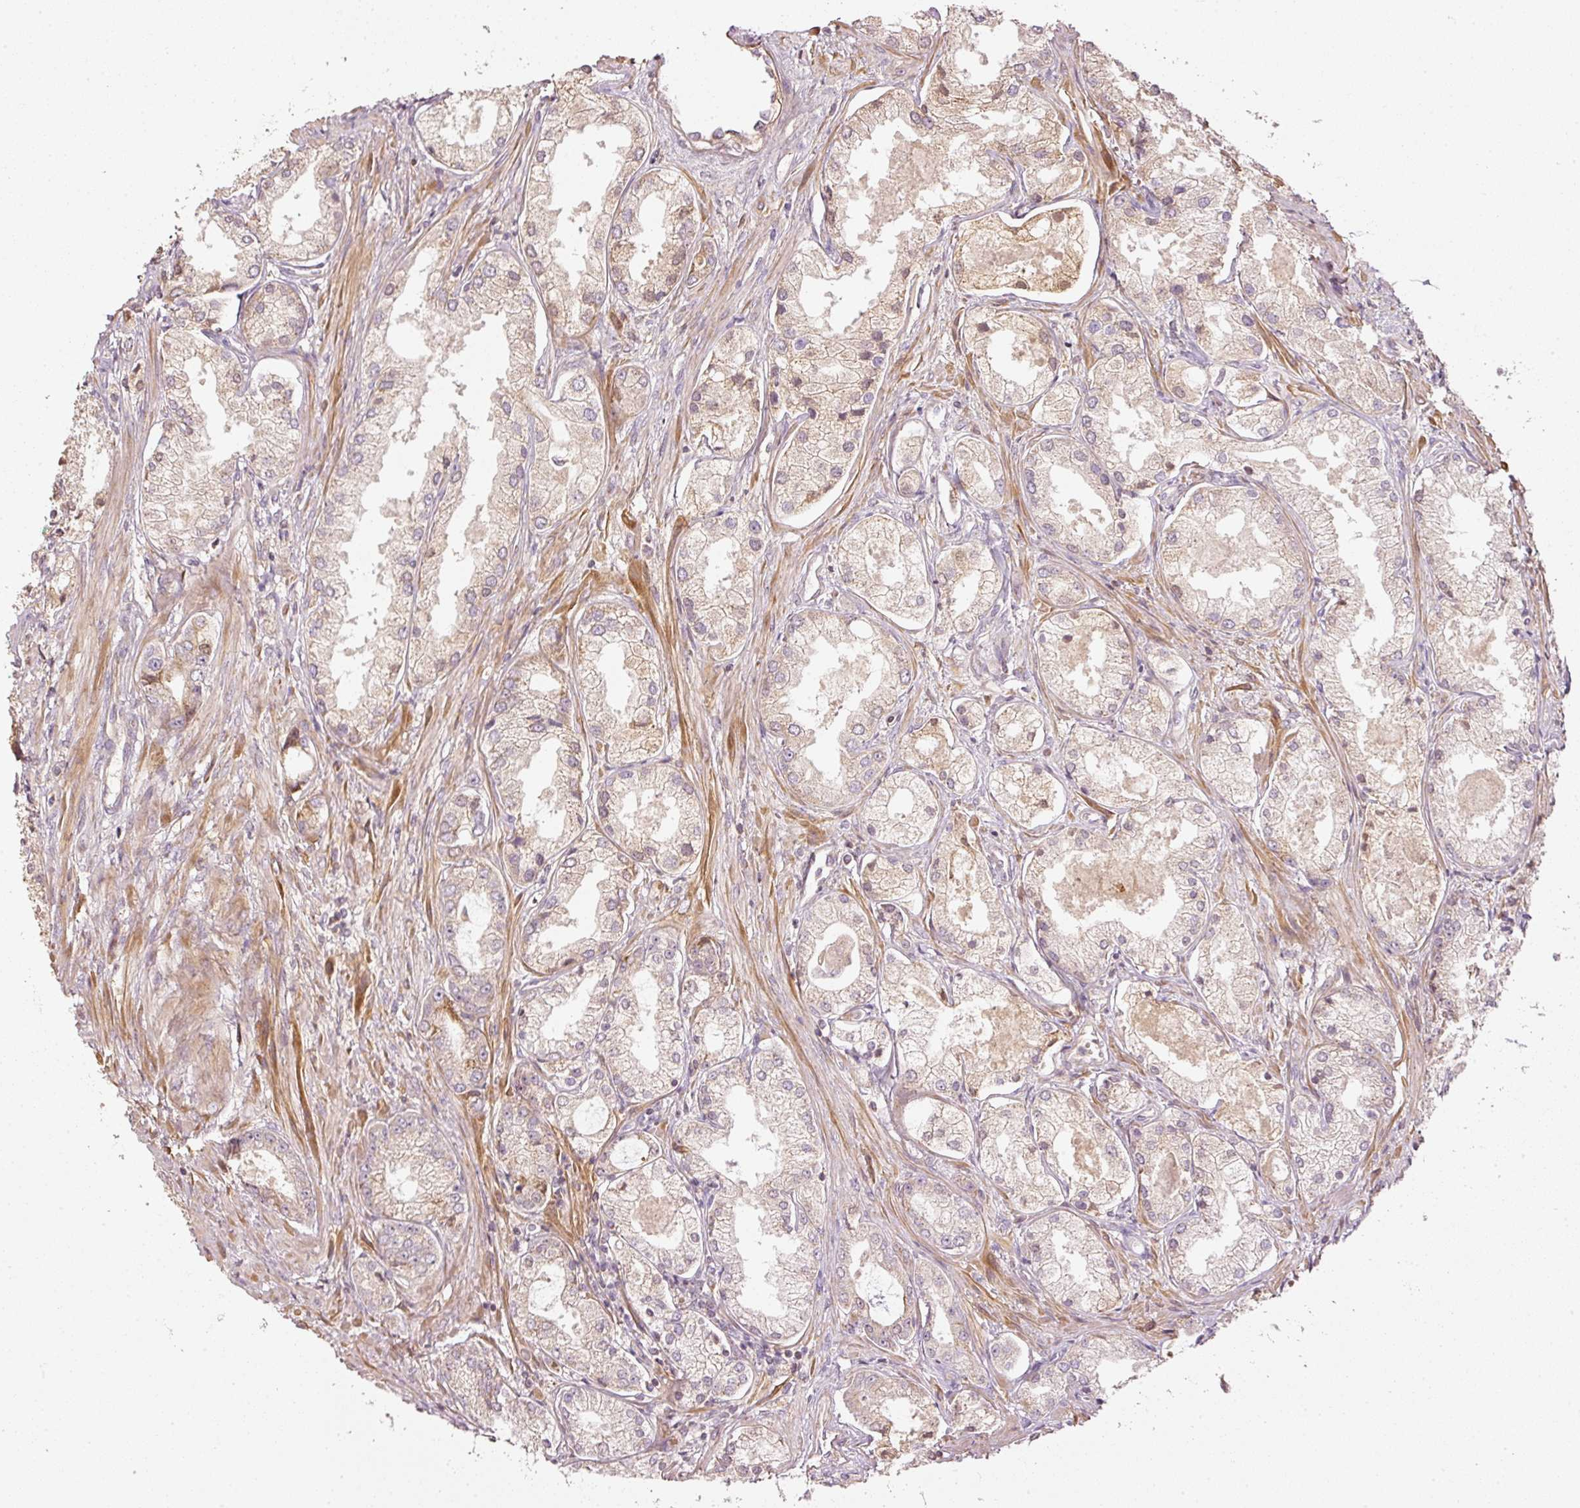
{"staining": {"intensity": "negative", "quantity": "none", "location": "none"}, "tissue": "prostate cancer", "cell_type": "Tumor cells", "image_type": "cancer", "snomed": [{"axis": "morphology", "description": "Adenocarcinoma, Low grade"}, {"axis": "topography", "description": "Prostate"}], "caption": "Histopathology image shows no protein positivity in tumor cells of low-grade adenocarcinoma (prostate) tissue.", "gene": "SERPING1", "patient": {"sex": "male", "age": 68}}